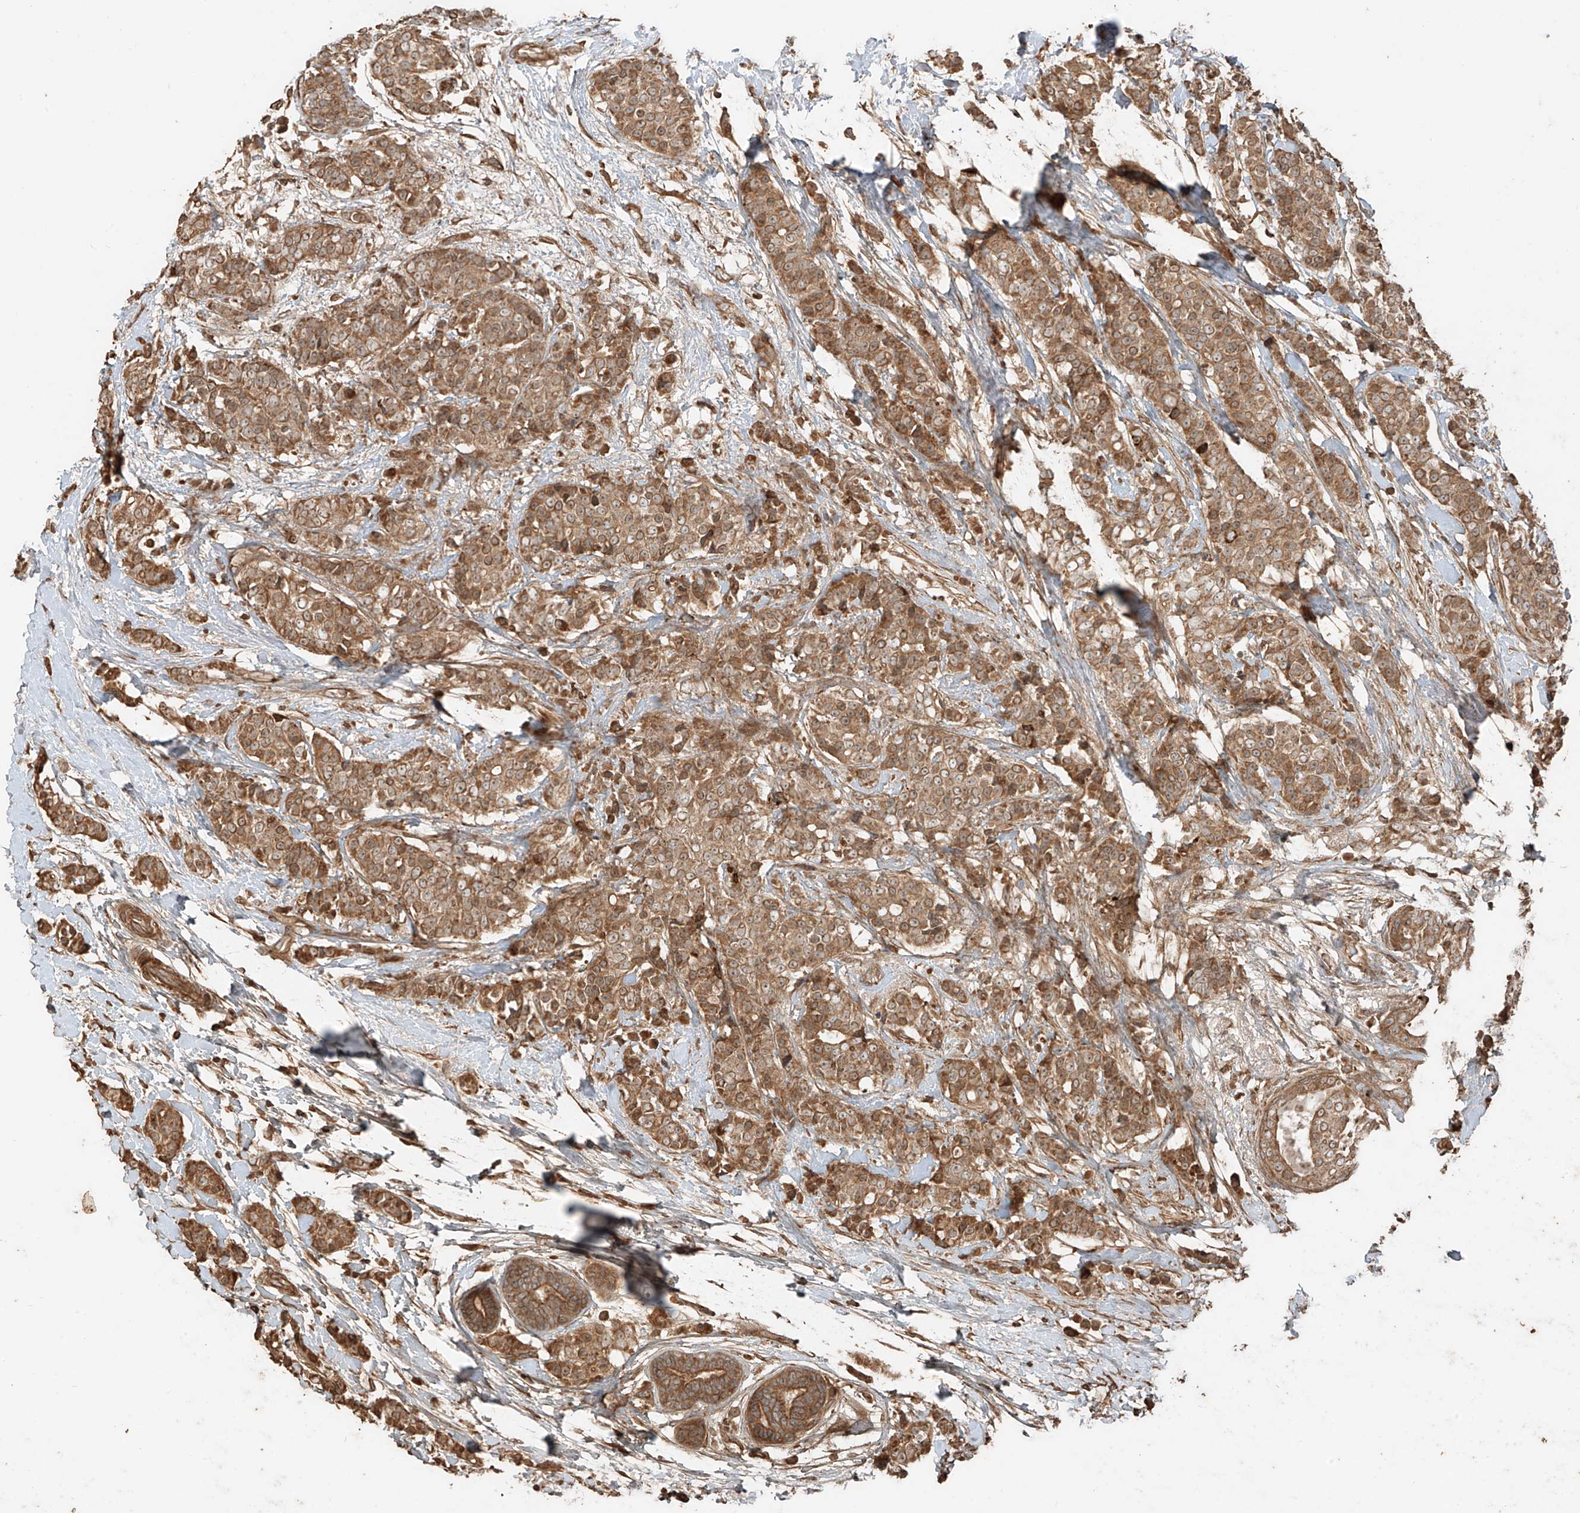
{"staining": {"intensity": "moderate", "quantity": ">75%", "location": "cytoplasmic/membranous"}, "tissue": "breast cancer", "cell_type": "Tumor cells", "image_type": "cancer", "snomed": [{"axis": "morphology", "description": "Lobular carcinoma"}, {"axis": "topography", "description": "Breast"}], "caption": "A micrograph of human breast cancer stained for a protein exhibits moderate cytoplasmic/membranous brown staining in tumor cells.", "gene": "ANKZF1", "patient": {"sex": "female", "age": 51}}